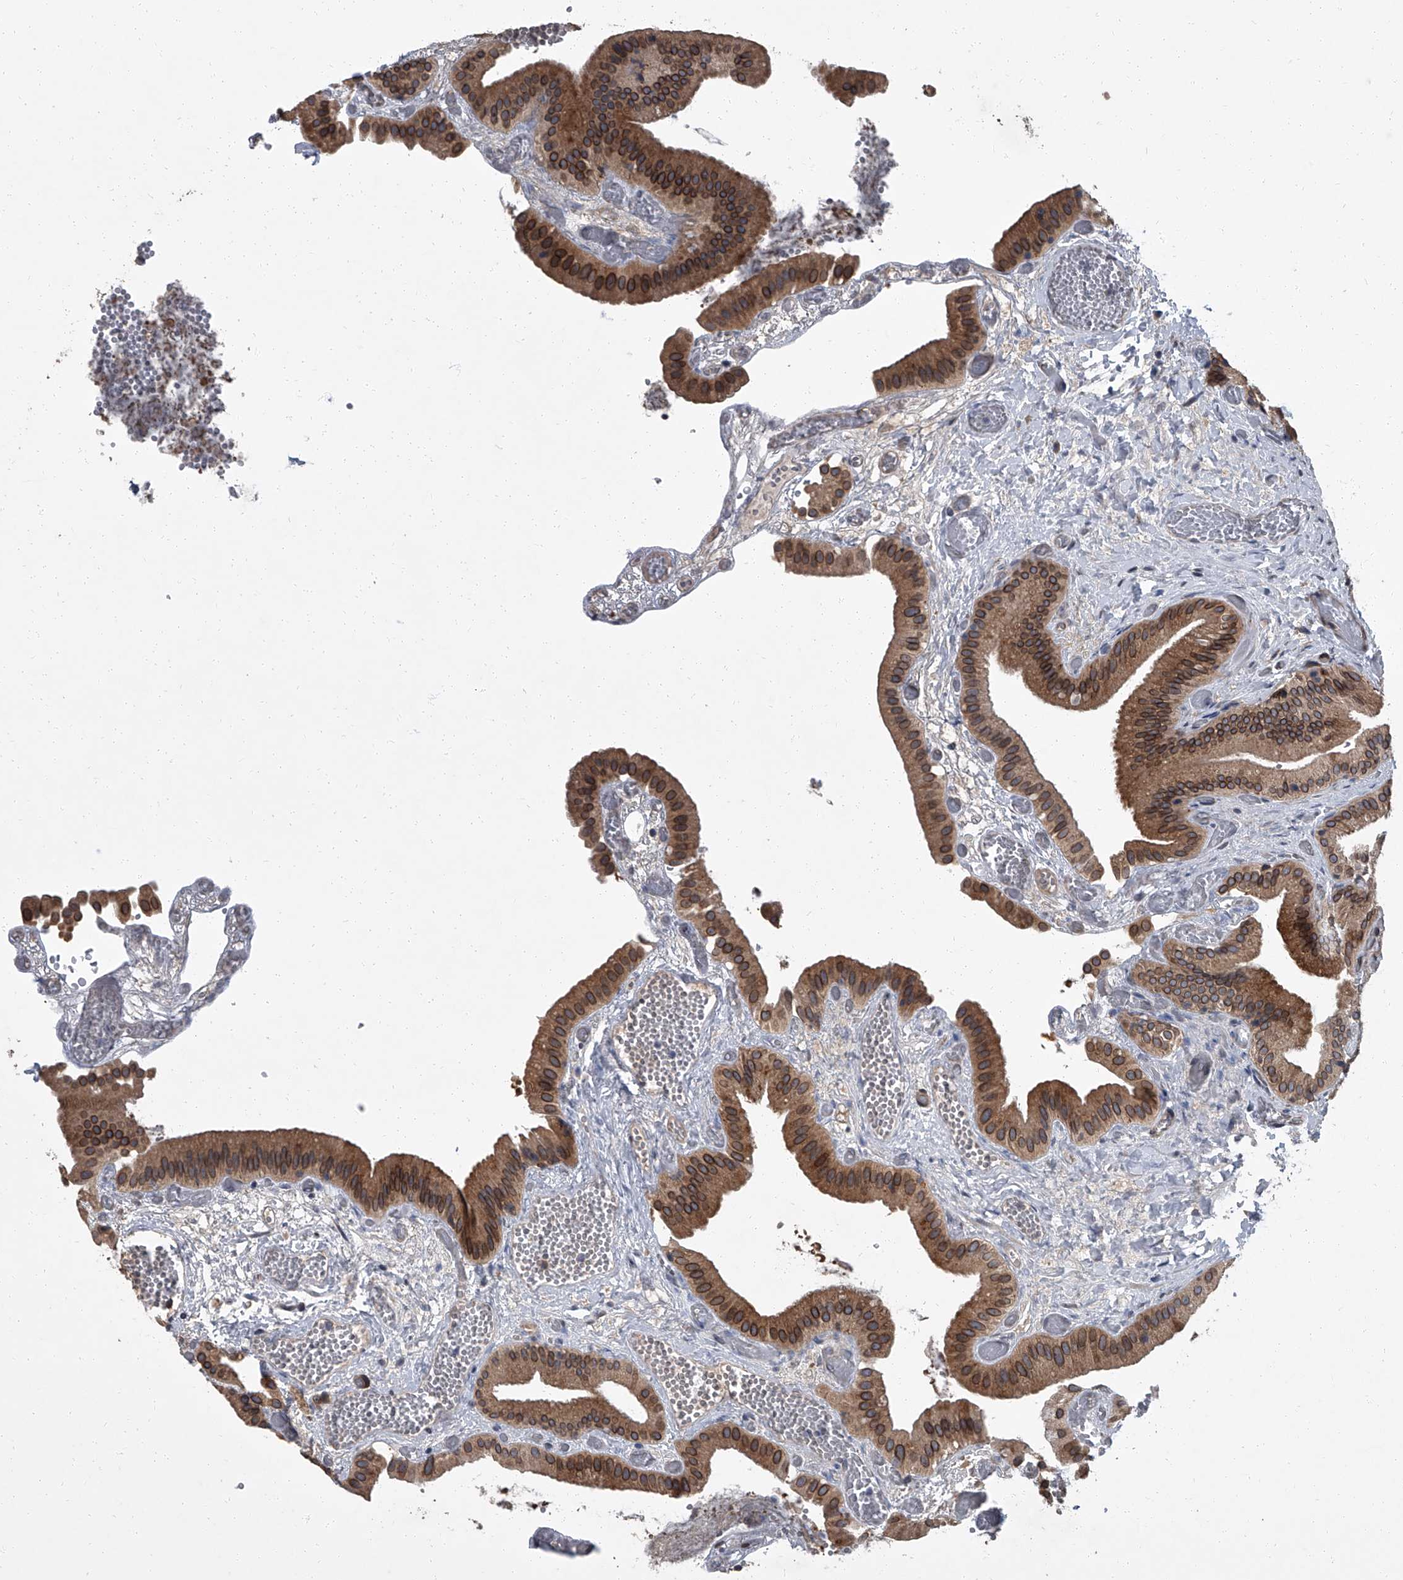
{"staining": {"intensity": "strong", "quantity": ">75%", "location": "cytoplasmic/membranous,nuclear"}, "tissue": "gallbladder", "cell_type": "Glandular cells", "image_type": "normal", "snomed": [{"axis": "morphology", "description": "Normal tissue, NOS"}, {"axis": "topography", "description": "Gallbladder"}], "caption": "A high amount of strong cytoplasmic/membranous,nuclear expression is seen in about >75% of glandular cells in normal gallbladder.", "gene": "LRRC8C", "patient": {"sex": "female", "age": 64}}